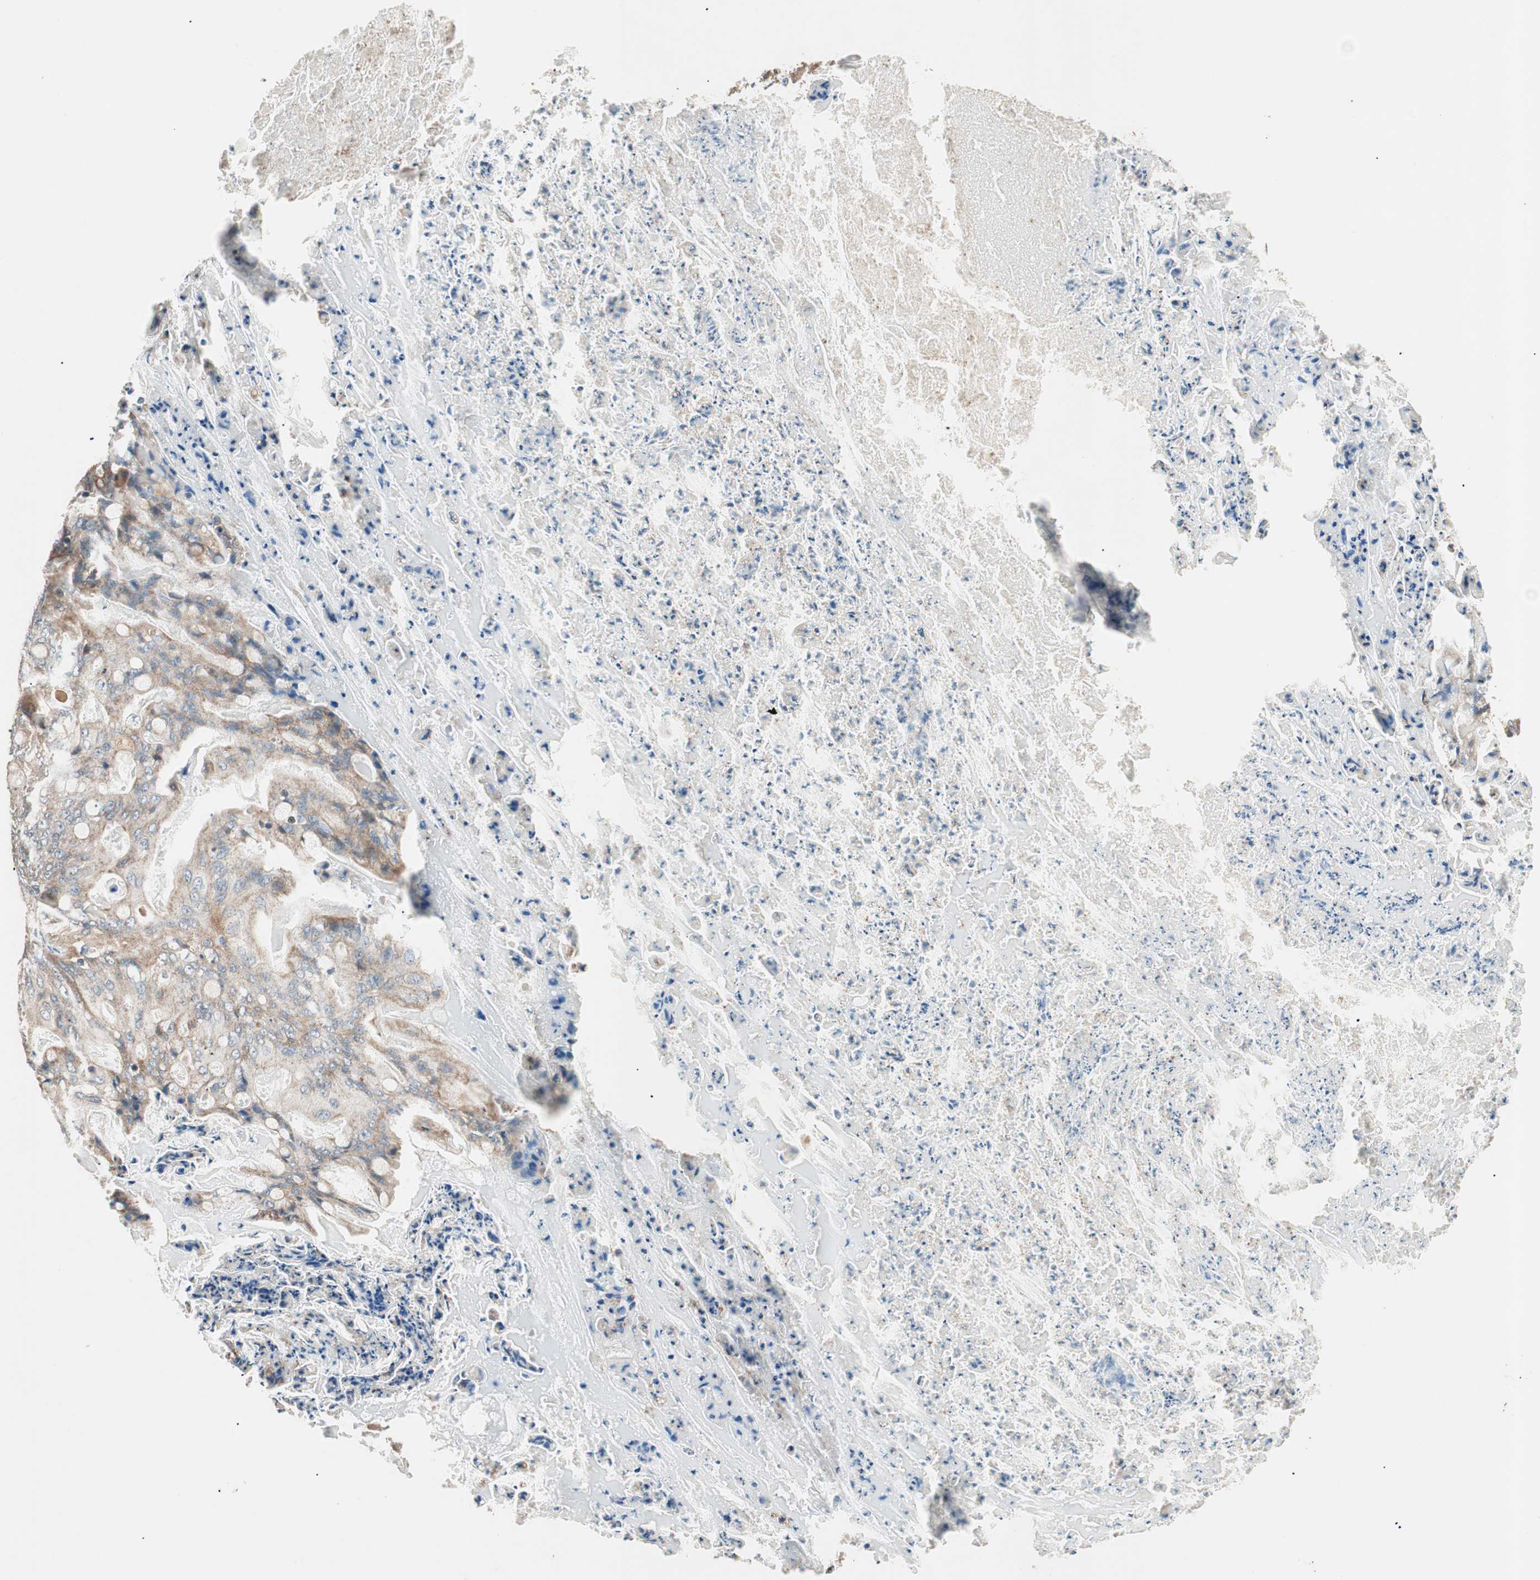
{"staining": {"intensity": "moderate", "quantity": ">75%", "location": "cytoplasmic/membranous"}, "tissue": "ovarian cancer", "cell_type": "Tumor cells", "image_type": "cancer", "snomed": [{"axis": "morphology", "description": "Cystadenocarcinoma, mucinous, NOS"}, {"axis": "topography", "description": "Ovary"}], "caption": "Immunohistochemical staining of human mucinous cystadenocarcinoma (ovarian) shows moderate cytoplasmic/membranous protein expression in about >75% of tumor cells.", "gene": "HPN", "patient": {"sex": "female", "age": 36}}